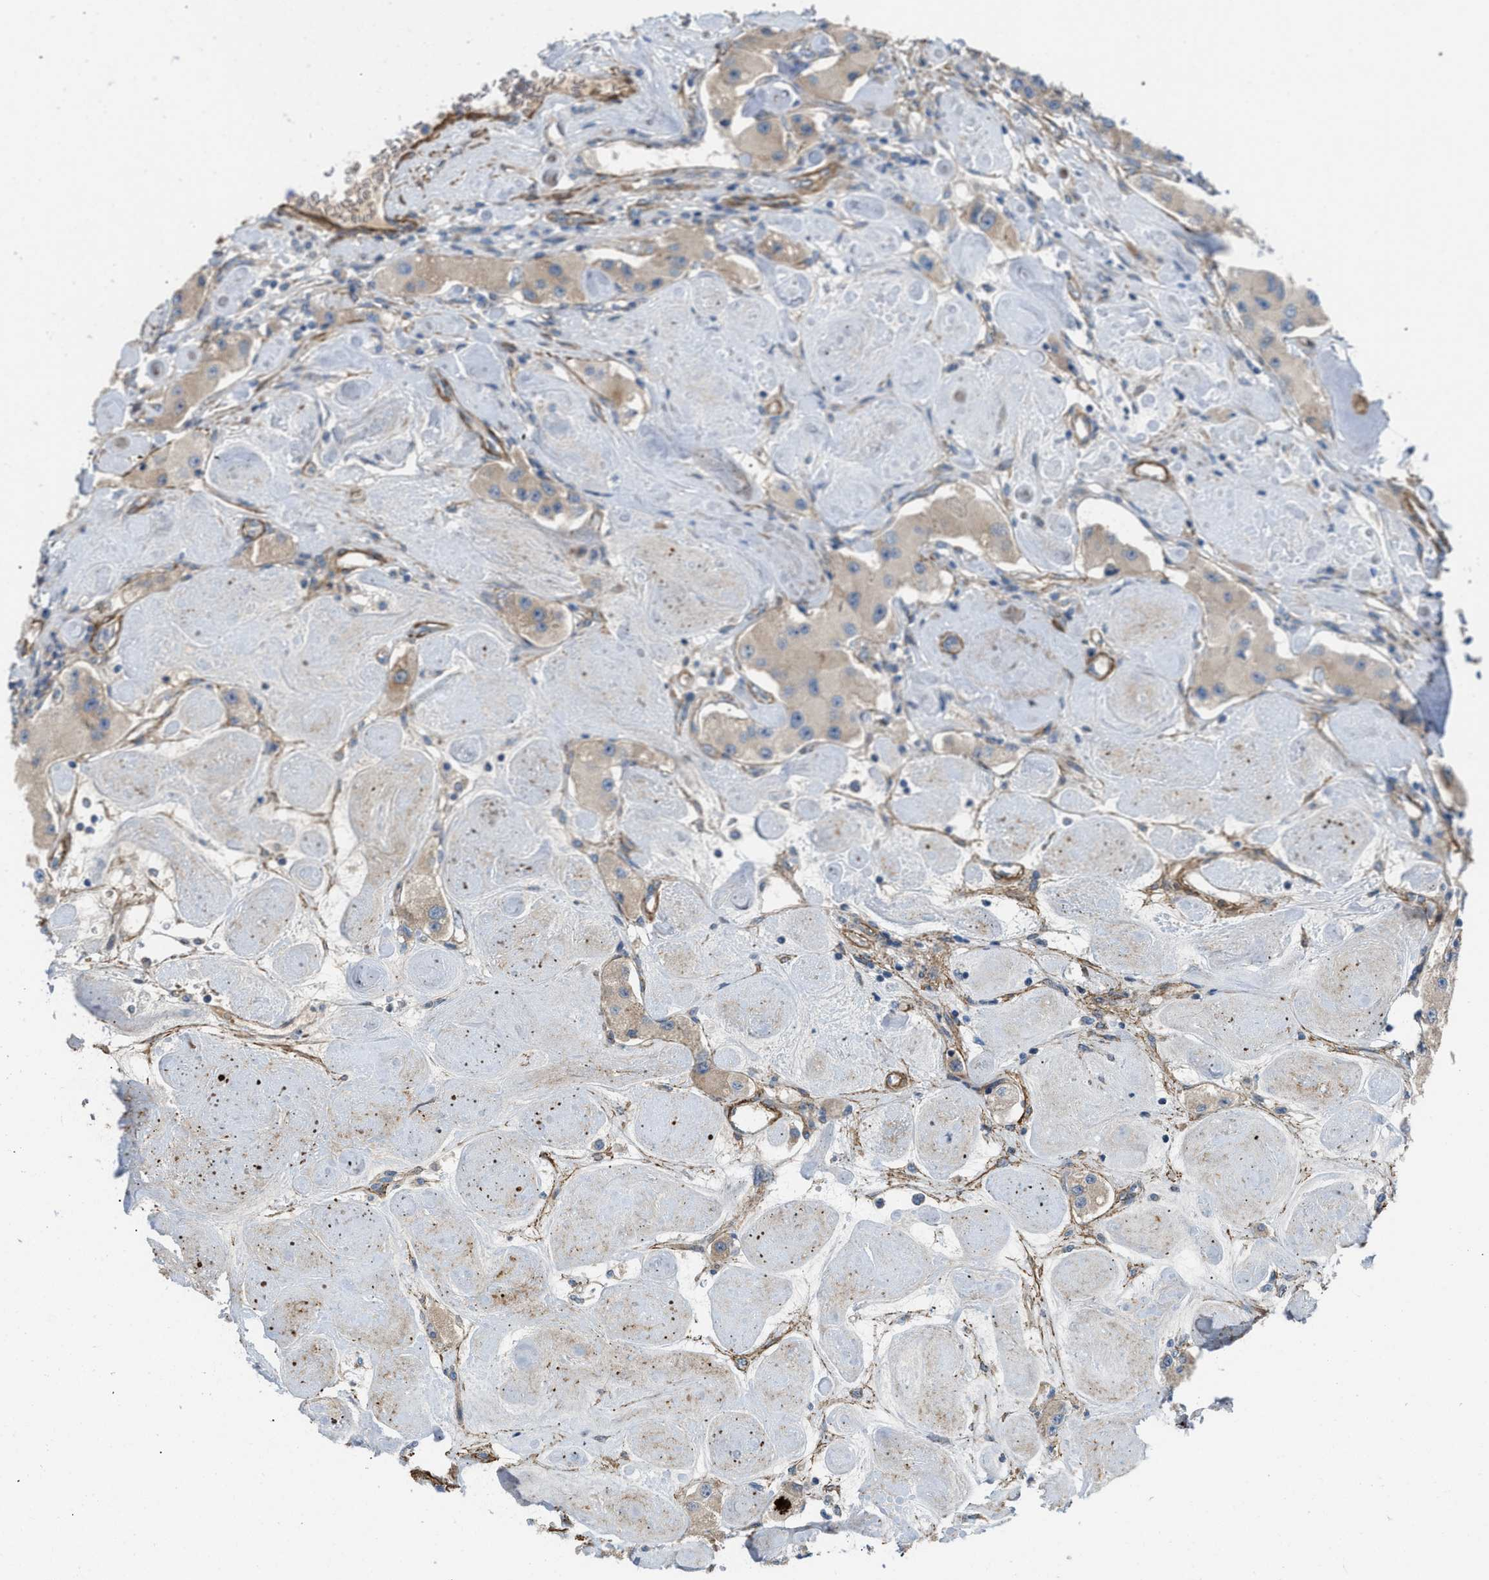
{"staining": {"intensity": "weak", "quantity": "25%-75%", "location": "cytoplasmic/membranous"}, "tissue": "carcinoid", "cell_type": "Tumor cells", "image_type": "cancer", "snomed": [{"axis": "morphology", "description": "Carcinoid, malignant, NOS"}, {"axis": "topography", "description": "Pancreas"}], "caption": "IHC staining of malignant carcinoid, which demonstrates low levels of weak cytoplasmic/membranous staining in approximately 25%-75% of tumor cells indicating weak cytoplasmic/membranous protein expression. The staining was performed using DAB (3,3'-diaminobenzidine) (brown) for protein detection and nuclei were counterstained in hematoxylin (blue).", "gene": "BMPR1A", "patient": {"sex": "male", "age": 41}}